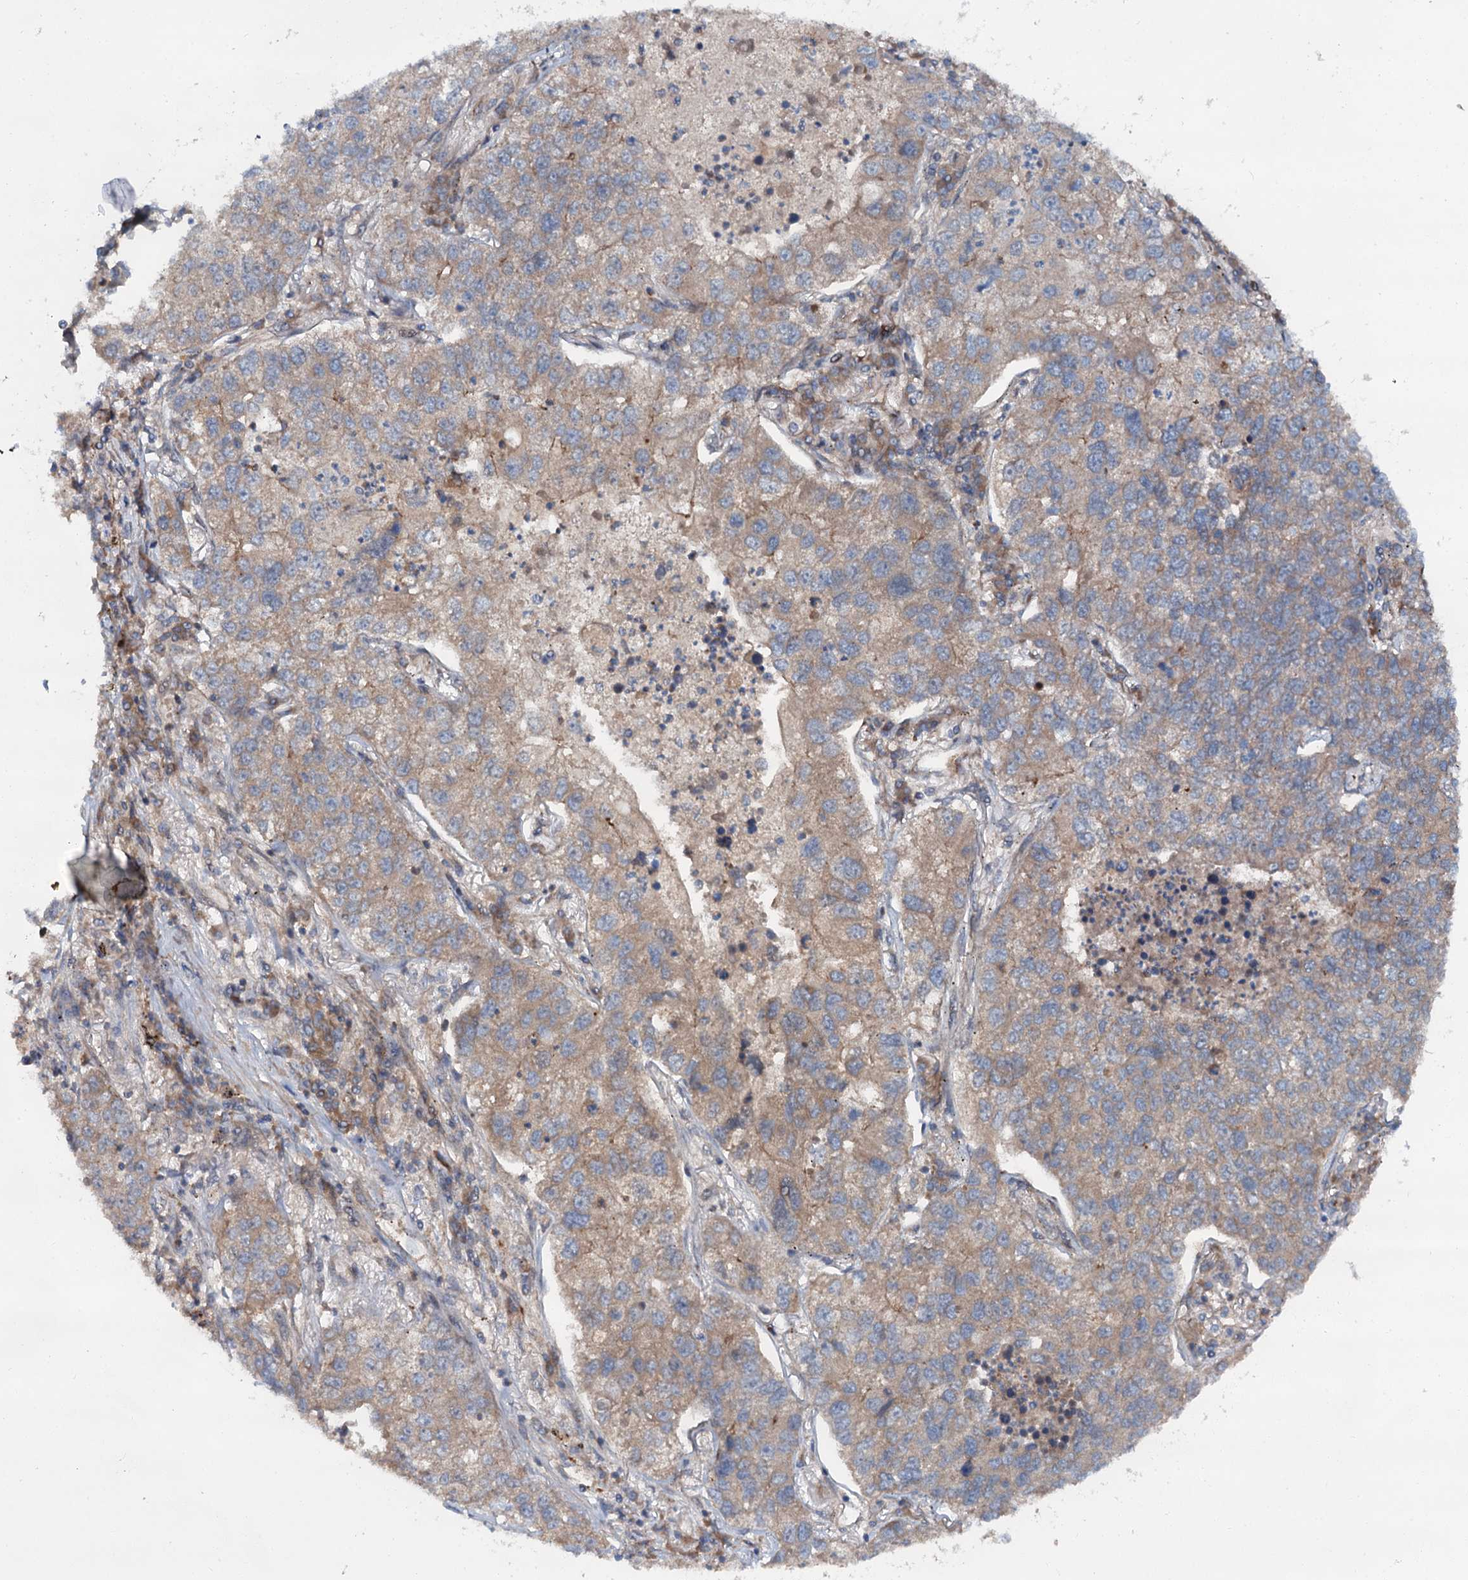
{"staining": {"intensity": "moderate", "quantity": "25%-75%", "location": "cytoplasmic/membranous"}, "tissue": "lung cancer", "cell_type": "Tumor cells", "image_type": "cancer", "snomed": [{"axis": "morphology", "description": "Adenocarcinoma, NOS"}, {"axis": "topography", "description": "Lung"}], "caption": "Human lung cancer stained with a protein marker demonstrates moderate staining in tumor cells.", "gene": "ADGRG4", "patient": {"sex": "male", "age": 49}}